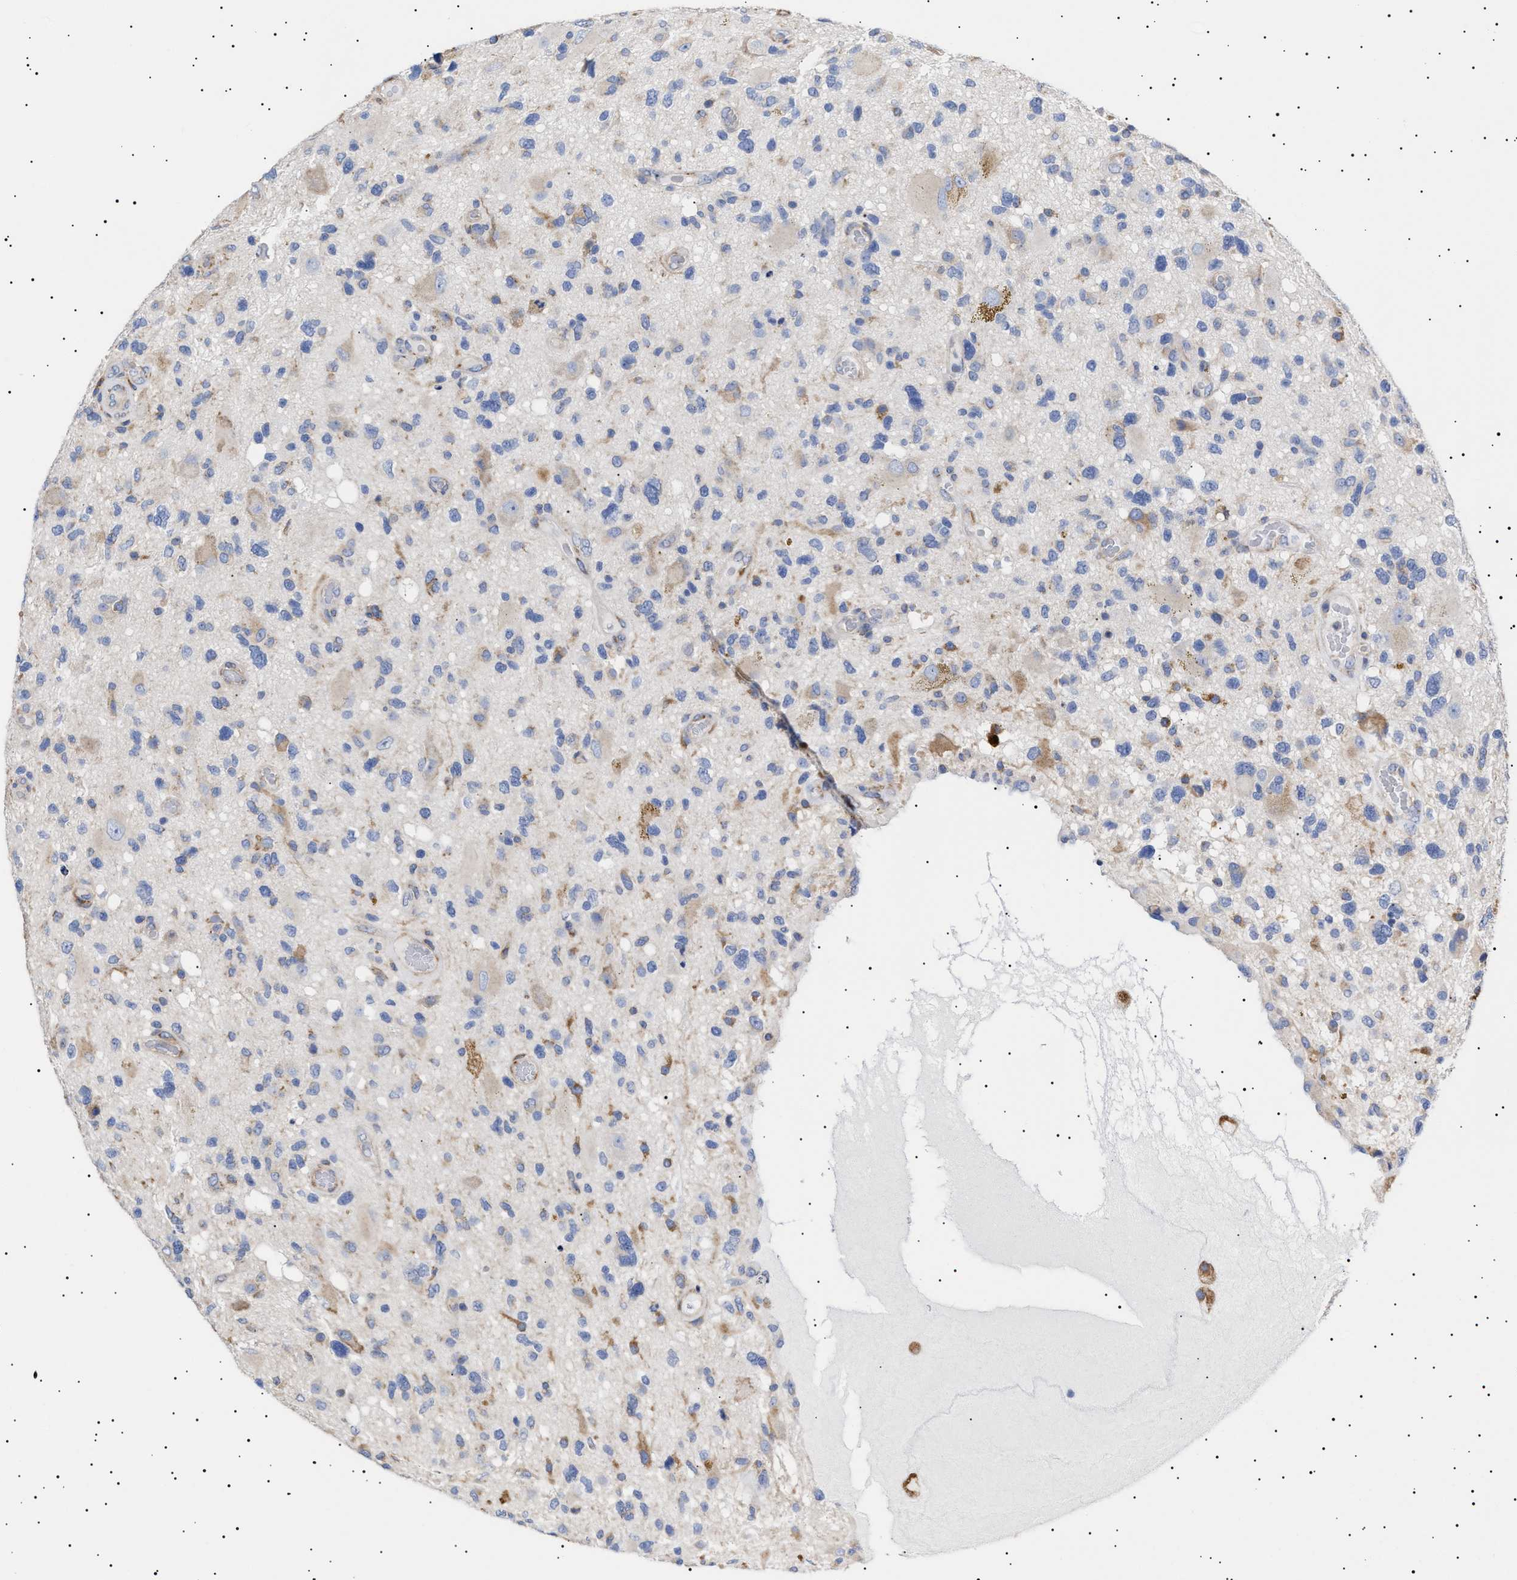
{"staining": {"intensity": "moderate", "quantity": "<25%", "location": "cytoplasmic/membranous"}, "tissue": "glioma", "cell_type": "Tumor cells", "image_type": "cancer", "snomed": [{"axis": "morphology", "description": "Glioma, malignant, High grade"}, {"axis": "topography", "description": "Brain"}], "caption": "A high-resolution image shows immunohistochemistry staining of glioma, which demonstrates moderate cytoplasmic/membranous positivity in about <25% of tumor cells.", "gene": "ERCC6L2", "patient": {"sex": "male", "age": 33}}